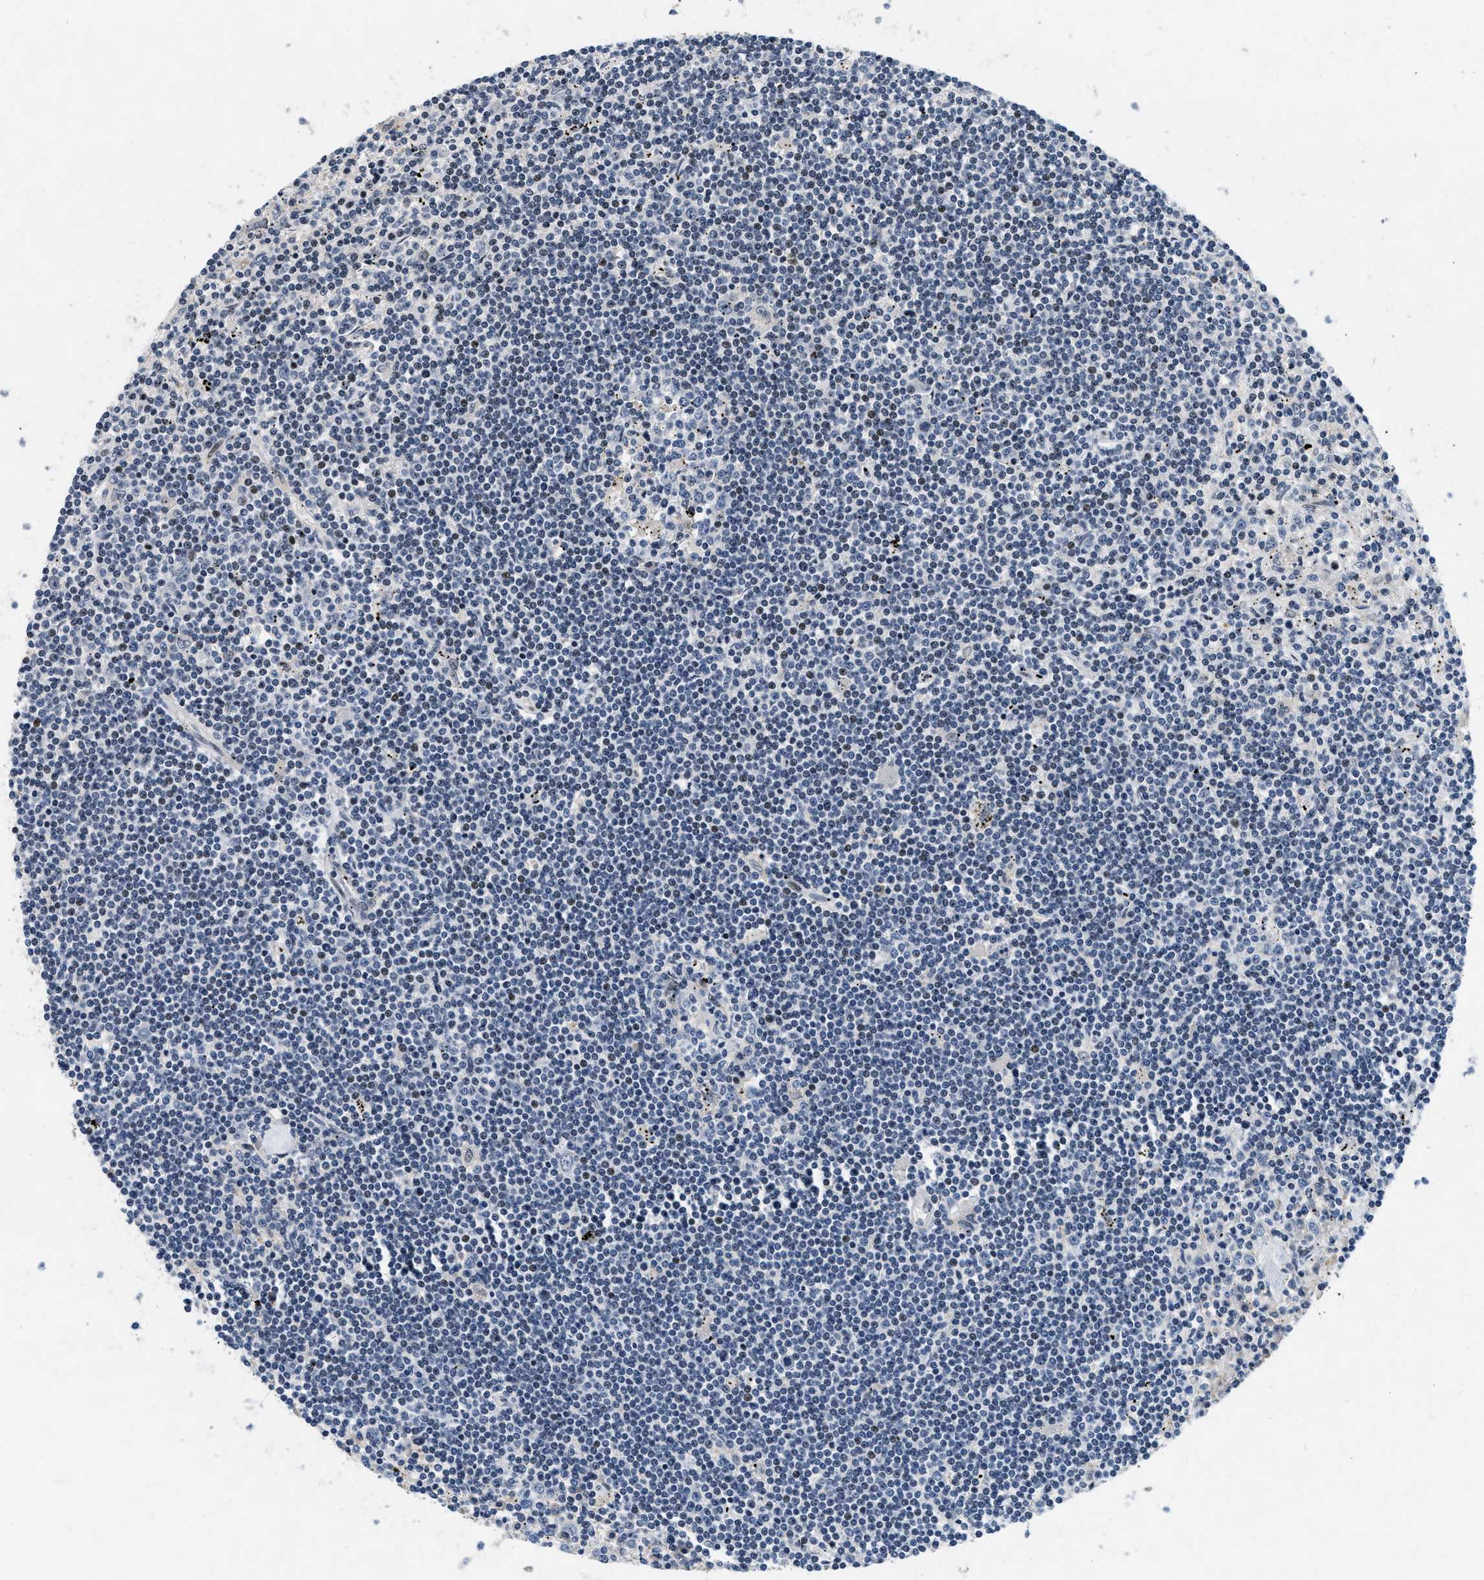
{"staining": {"intensity": "negative", "quantity": "none", "location": "none"}, "tissue": "lymphoma", "cell_type": "Tumor cells", "image_type": "cancer", "snomed": [{"axis": "morphology", "description": "Malignant lymphoma, non-Hodgkin's type, Low grade"}, {"axis": "topography", "description": "Spleen"}], "caption": "Tumor cells are negative for brown protein staining in malignant lymphoma, non-Hodgkin's type (low-grade).", "gene": "VIP", "patient": {"sex": "male", "age": 76}}